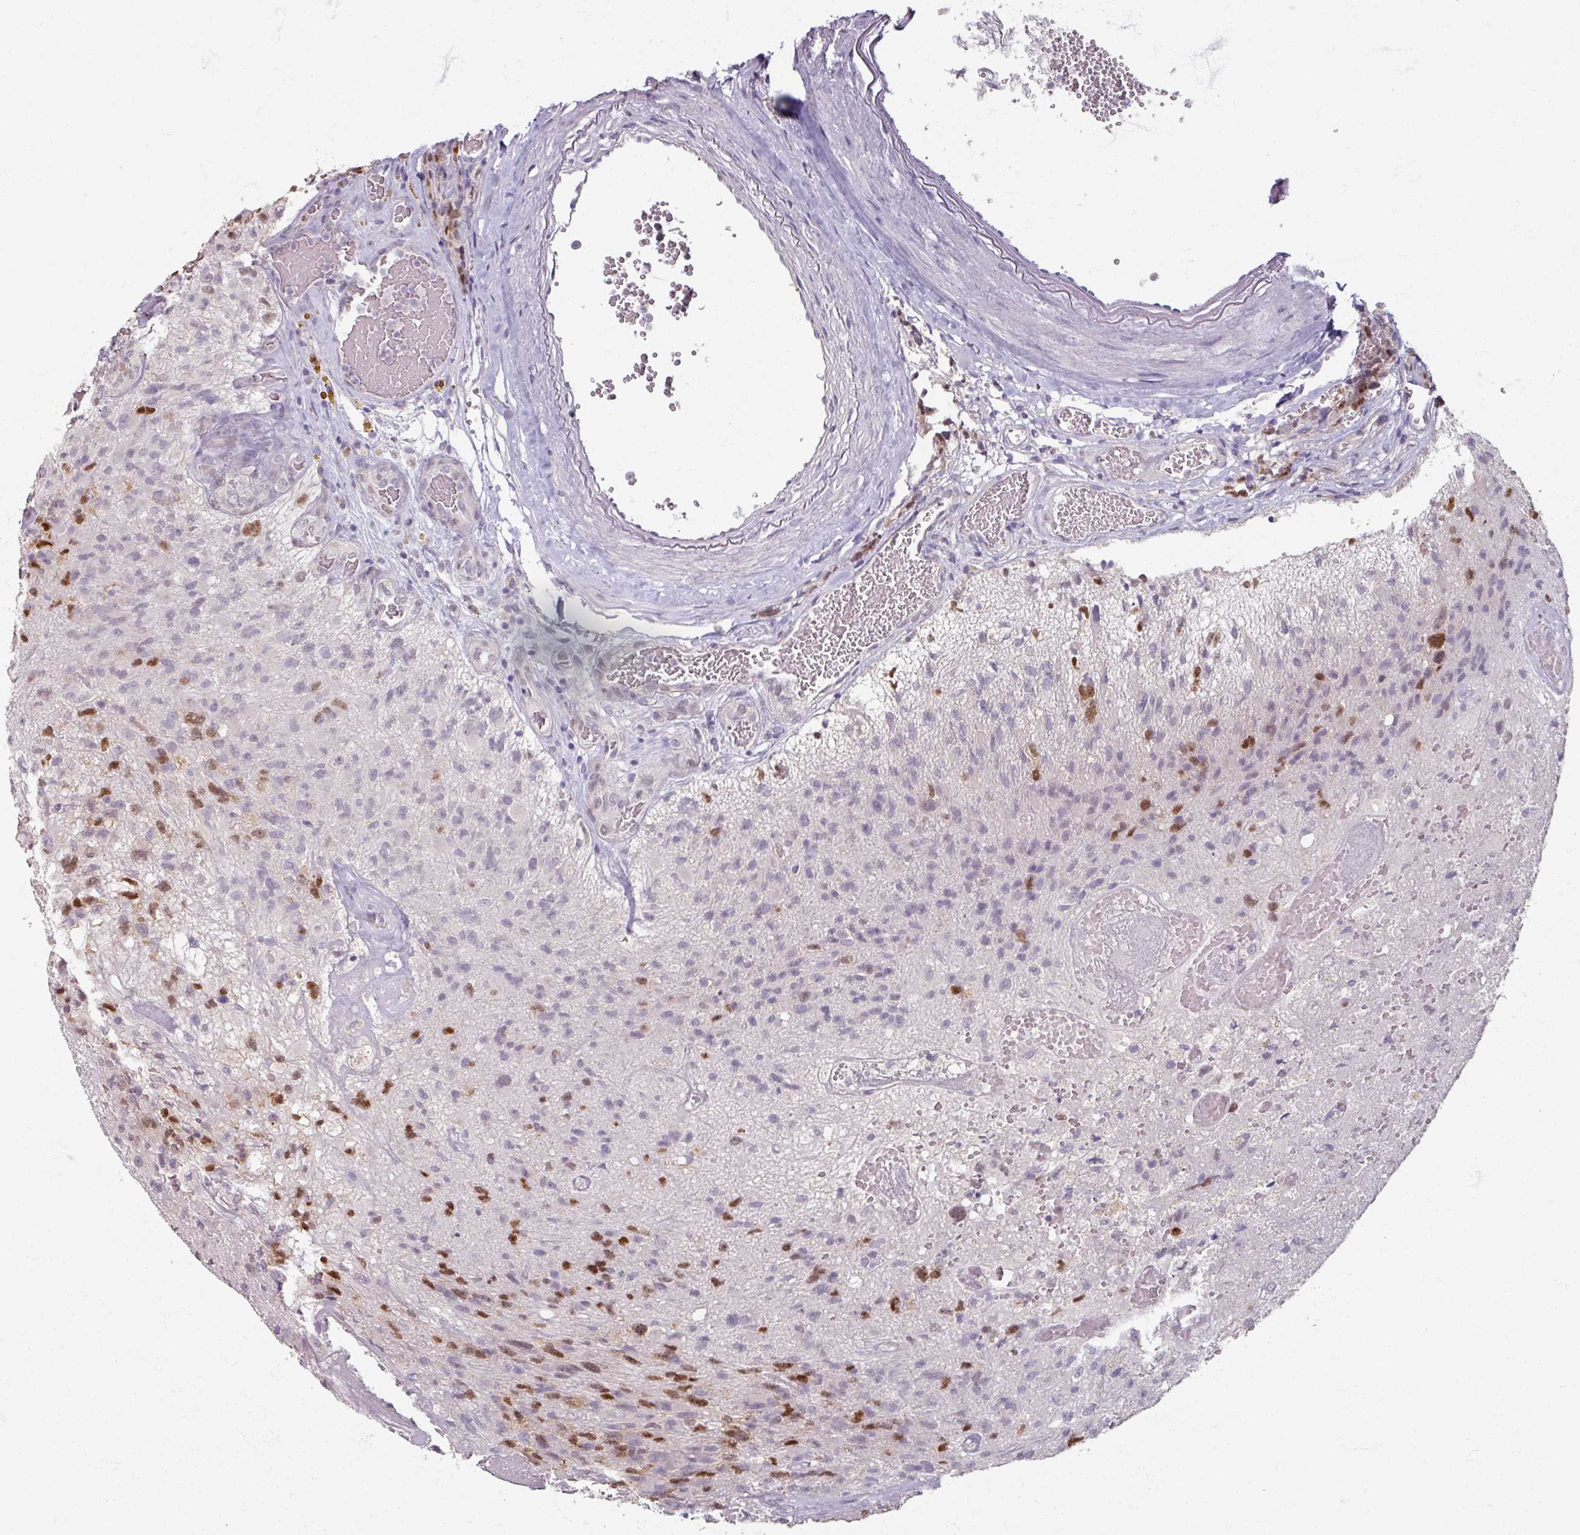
{"staining": {"intensity": "strong", "quantity": "25%-75%", "location": "nuclear"}, "tissue": "glioma", "cell_type": "Tumor cells", "image_type": "cancer", "snomed": [{"axis": "morphology", "description": "Glioma, malignant, High grade"}, {"axis": "topography", "description": "Brain"}], "caption": "This is an image of immunohistochemistry (IHC) staining of malignant glioma (high-grade), which shows strong expression in the nuclear of tumor cells.", "gene": "SOX11", "patient": {"sex": "male", "age": 76}}